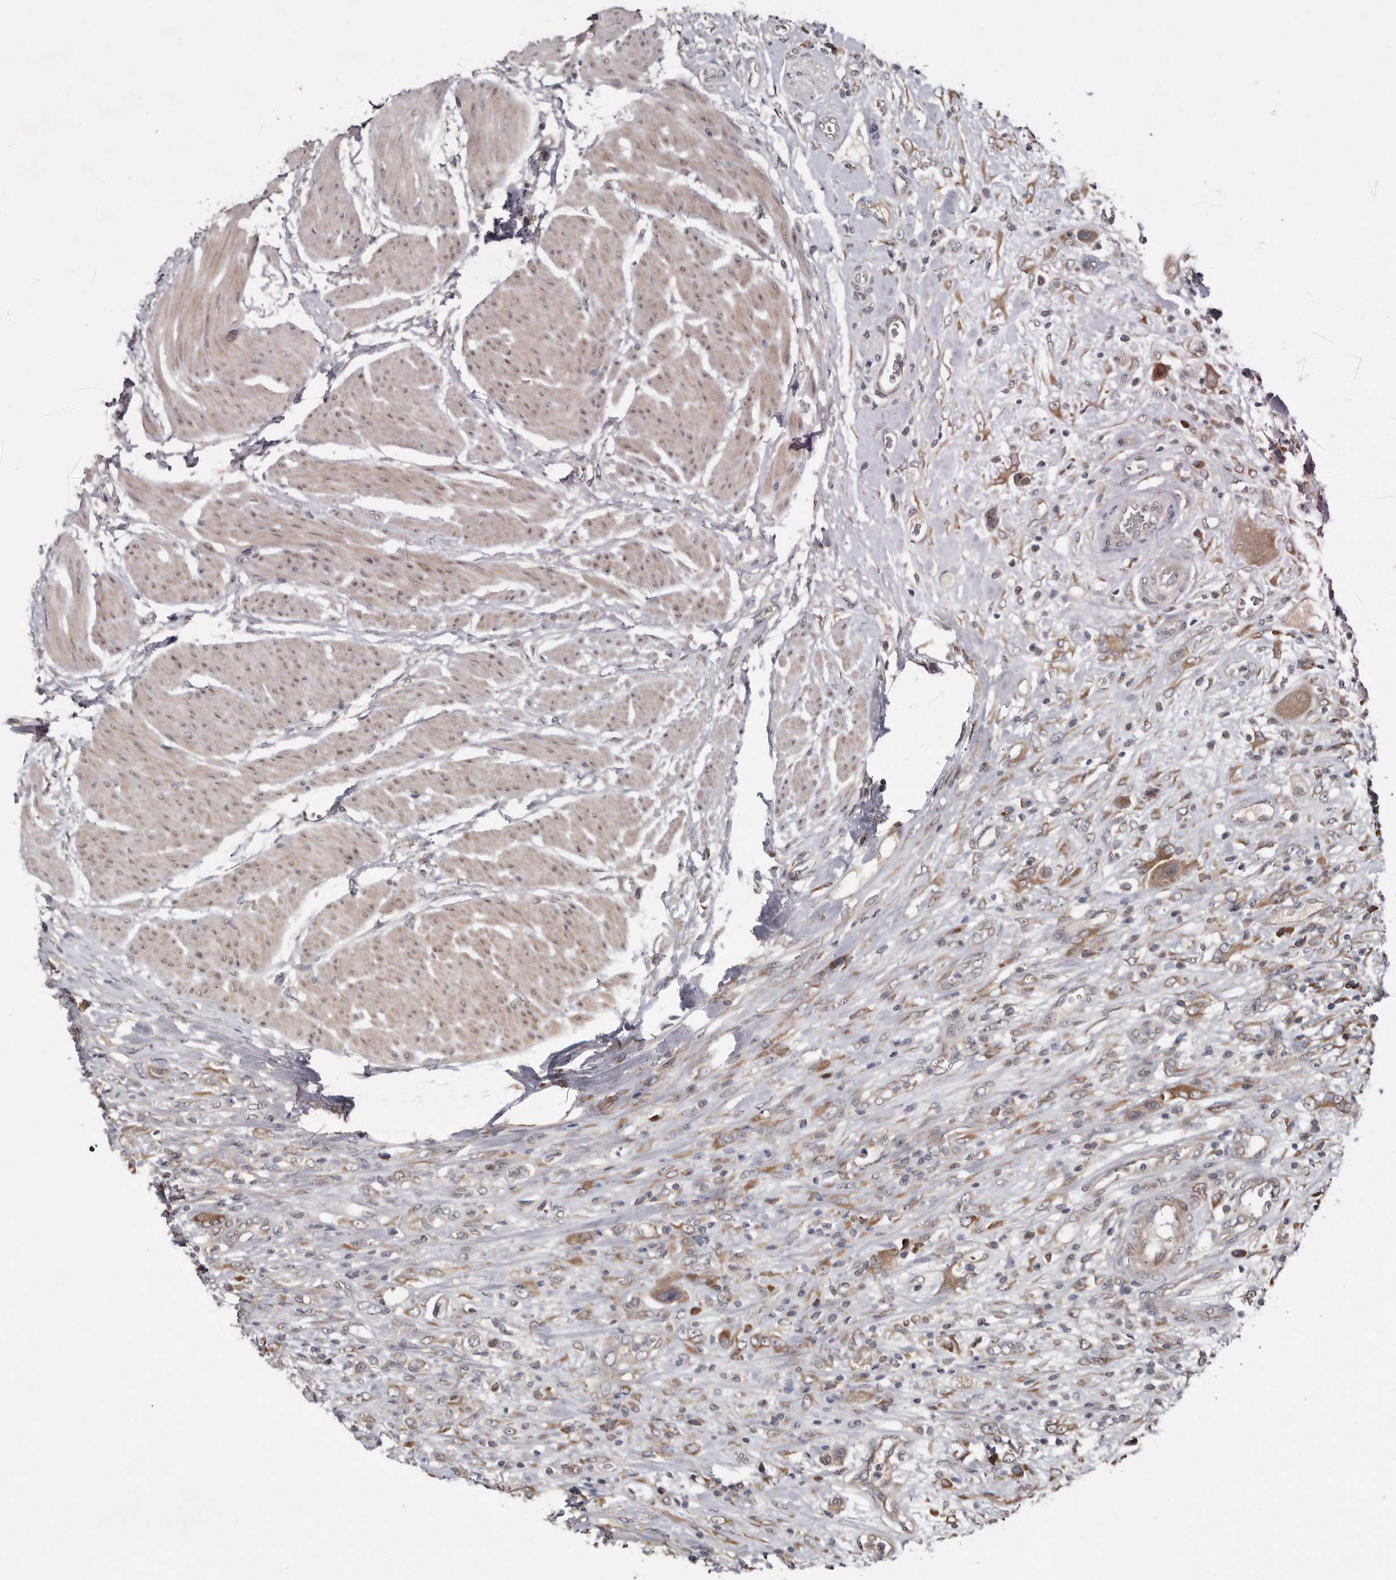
{"staining": {"intensity": "weak", "quantity": "25%-75%", "location": "cytoplasmic/membranous"}, "tissue": "urothelial cancer", "cell_type": "Tumor cells", "image_type": "cancer", "snomed": [{"axis": "morphology", "description": "Urothelial carcinoma, High grade"}, {"axis": "topography", "description": "Urinary bladder"}], "caption": "Protein staining shows weak cytoplasmic/membranous expression in about 25%-75% of tumor cells in urothelial cancer.", "gene": "CHML", "patient": {"sex": "male", "age": 50}}